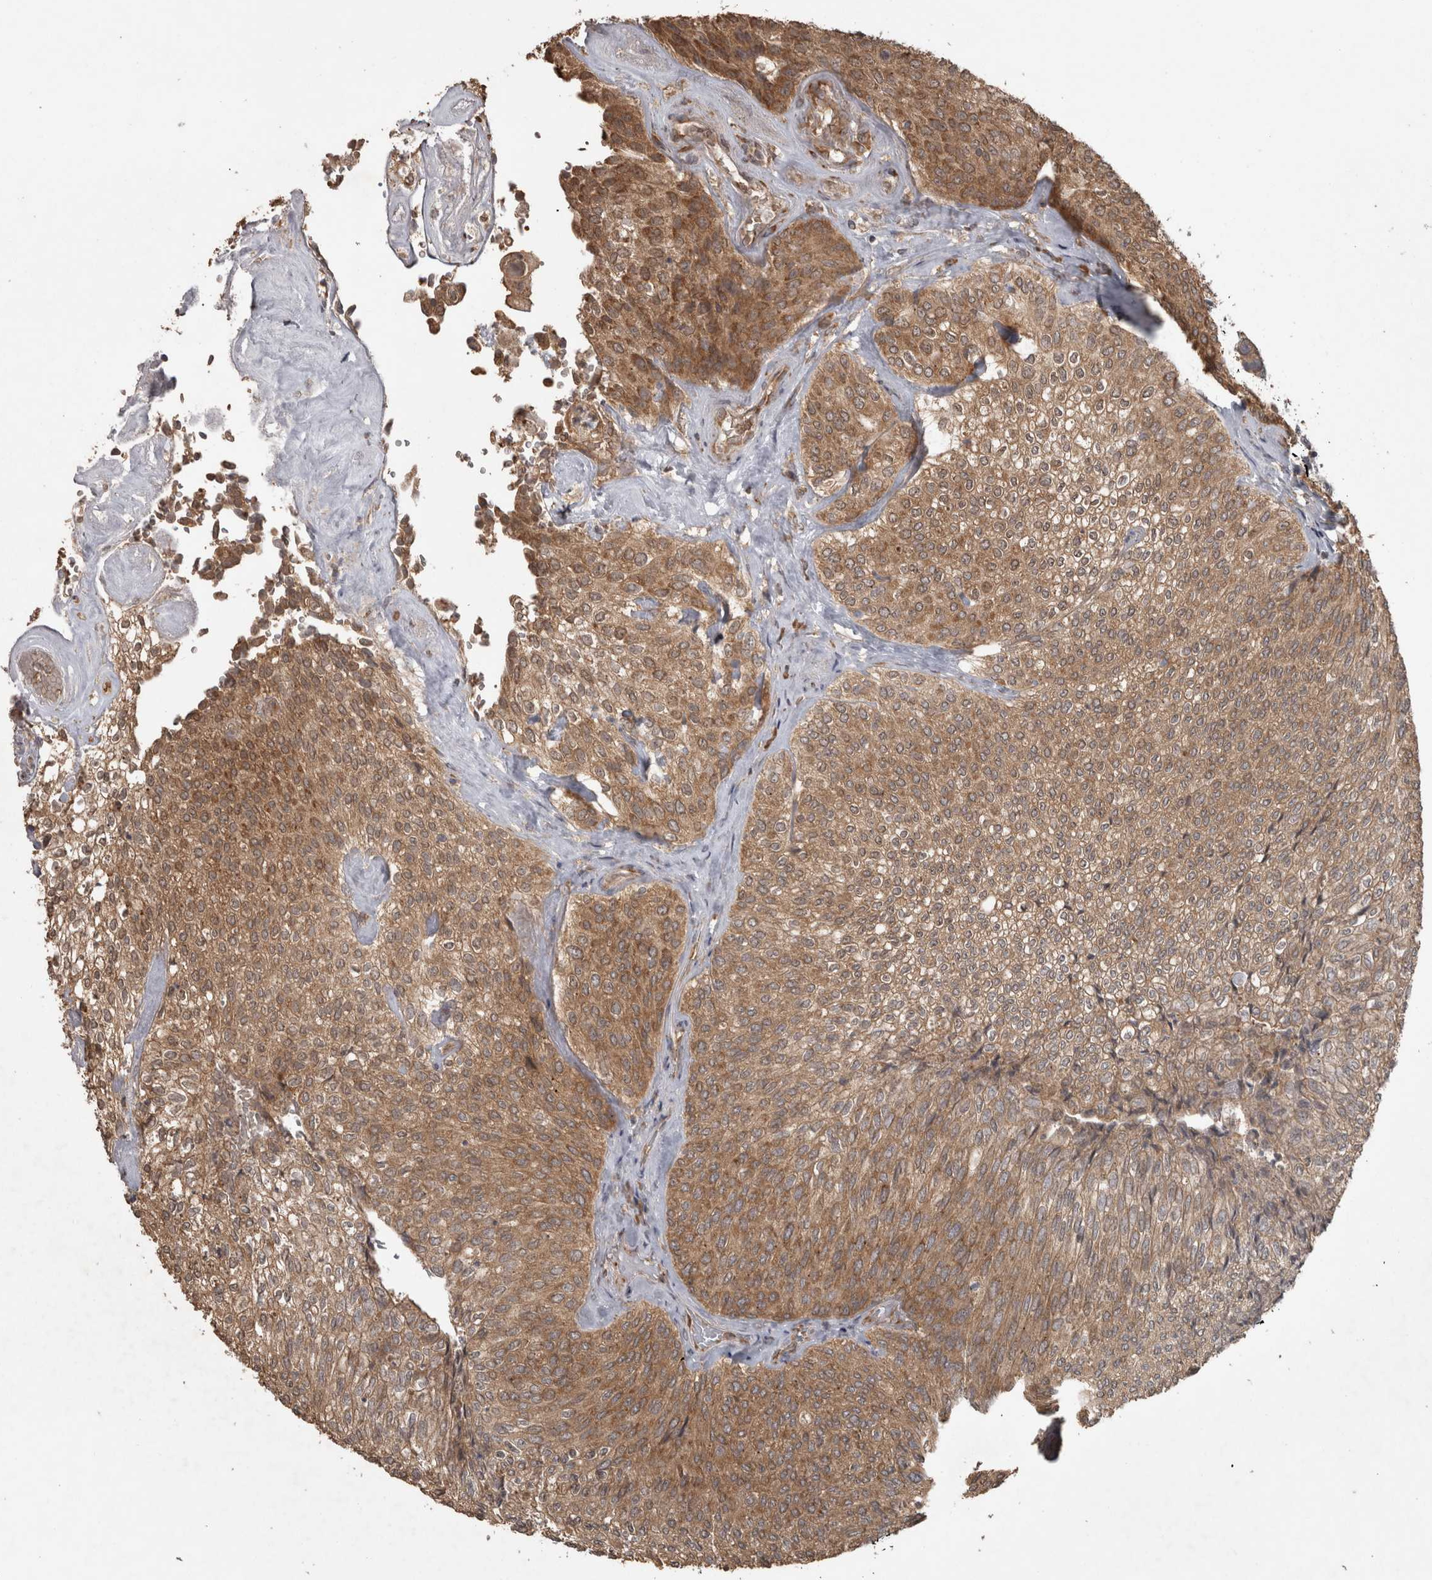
{"staining": {"intensity": "moderate", "quantity": ">75%", "location": "cytoplasmic/membranous"}, "tissue": "urothelial cancer", "cell_type": "Tumor cells", "image_type": "cancer", "snomed": [{"axis": "morphology", "description": "Urothelial carcinoma, Low grade"}, {"axis": "topography", "description": "Urinary bladder"}], "caption": "Urothelial cancer stained with DAB immunohistochemistry exhibits medium levels of moderate cytoplasmic/membranous positivity in about >75% of tumor cells.", "gene": "MICU3", "patient": {"sex": "female", "age": 79}}